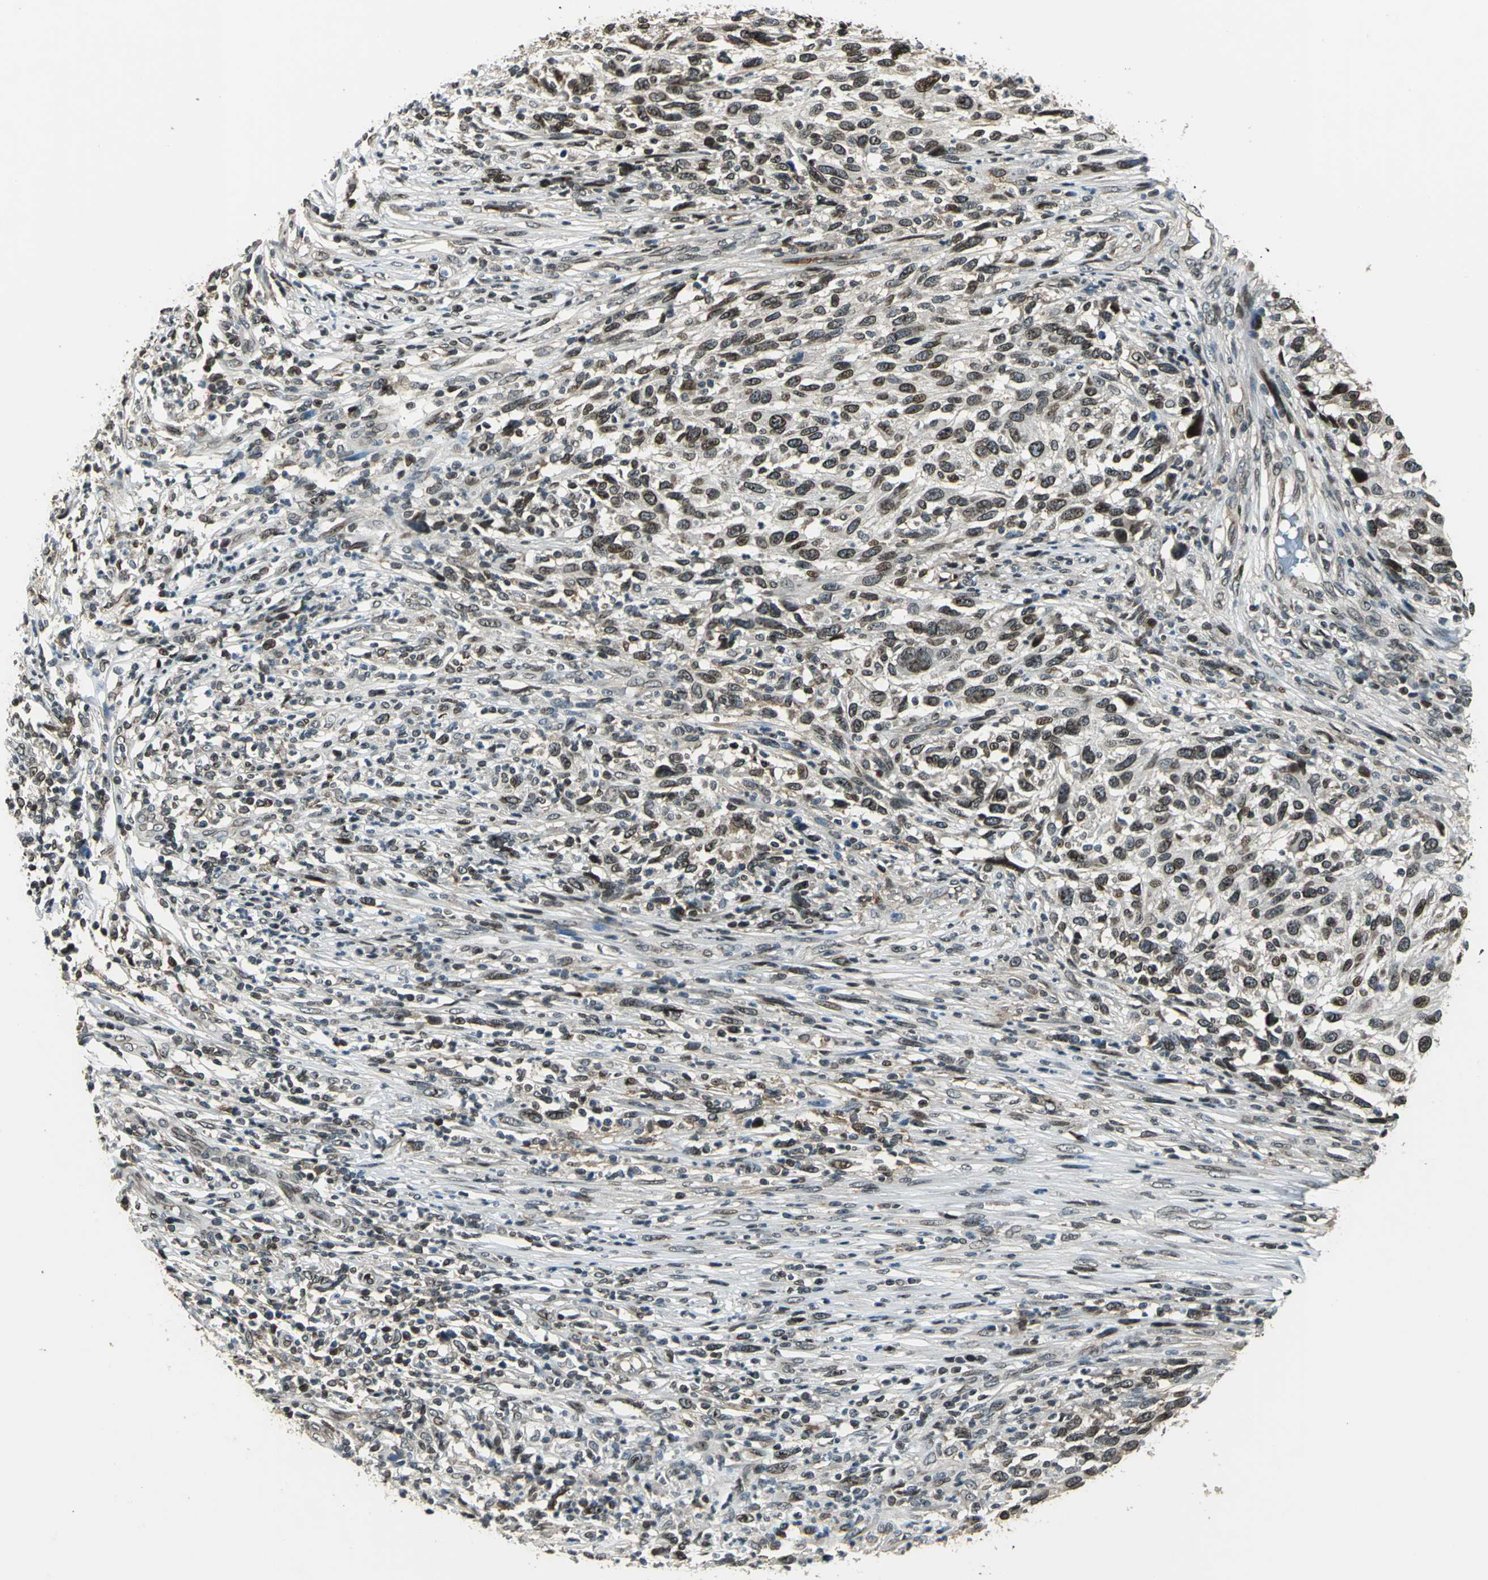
{"staining": {"intensity": "strong", "quantity": ">75%", "location": "cytoplasmic/membranous,nuclear"}, "tissue": "melanoma", "cell_type": "Tumor cells", "image_type": "cancer", "snomed": [{"axis": "morphology", "description": "Malignant melanoma, Metastatic site"}, {"axis": "topography", "description": "Lymph node"}], "caption": "Protein staining of malignant melanoma (metastatic site) tissue exhibits strong cytoplasmic/membranous and nuclear expression in about >75% of tumor cells.", "gene": "BRIP1", "patient": {"sex": "male", "age": 61}}